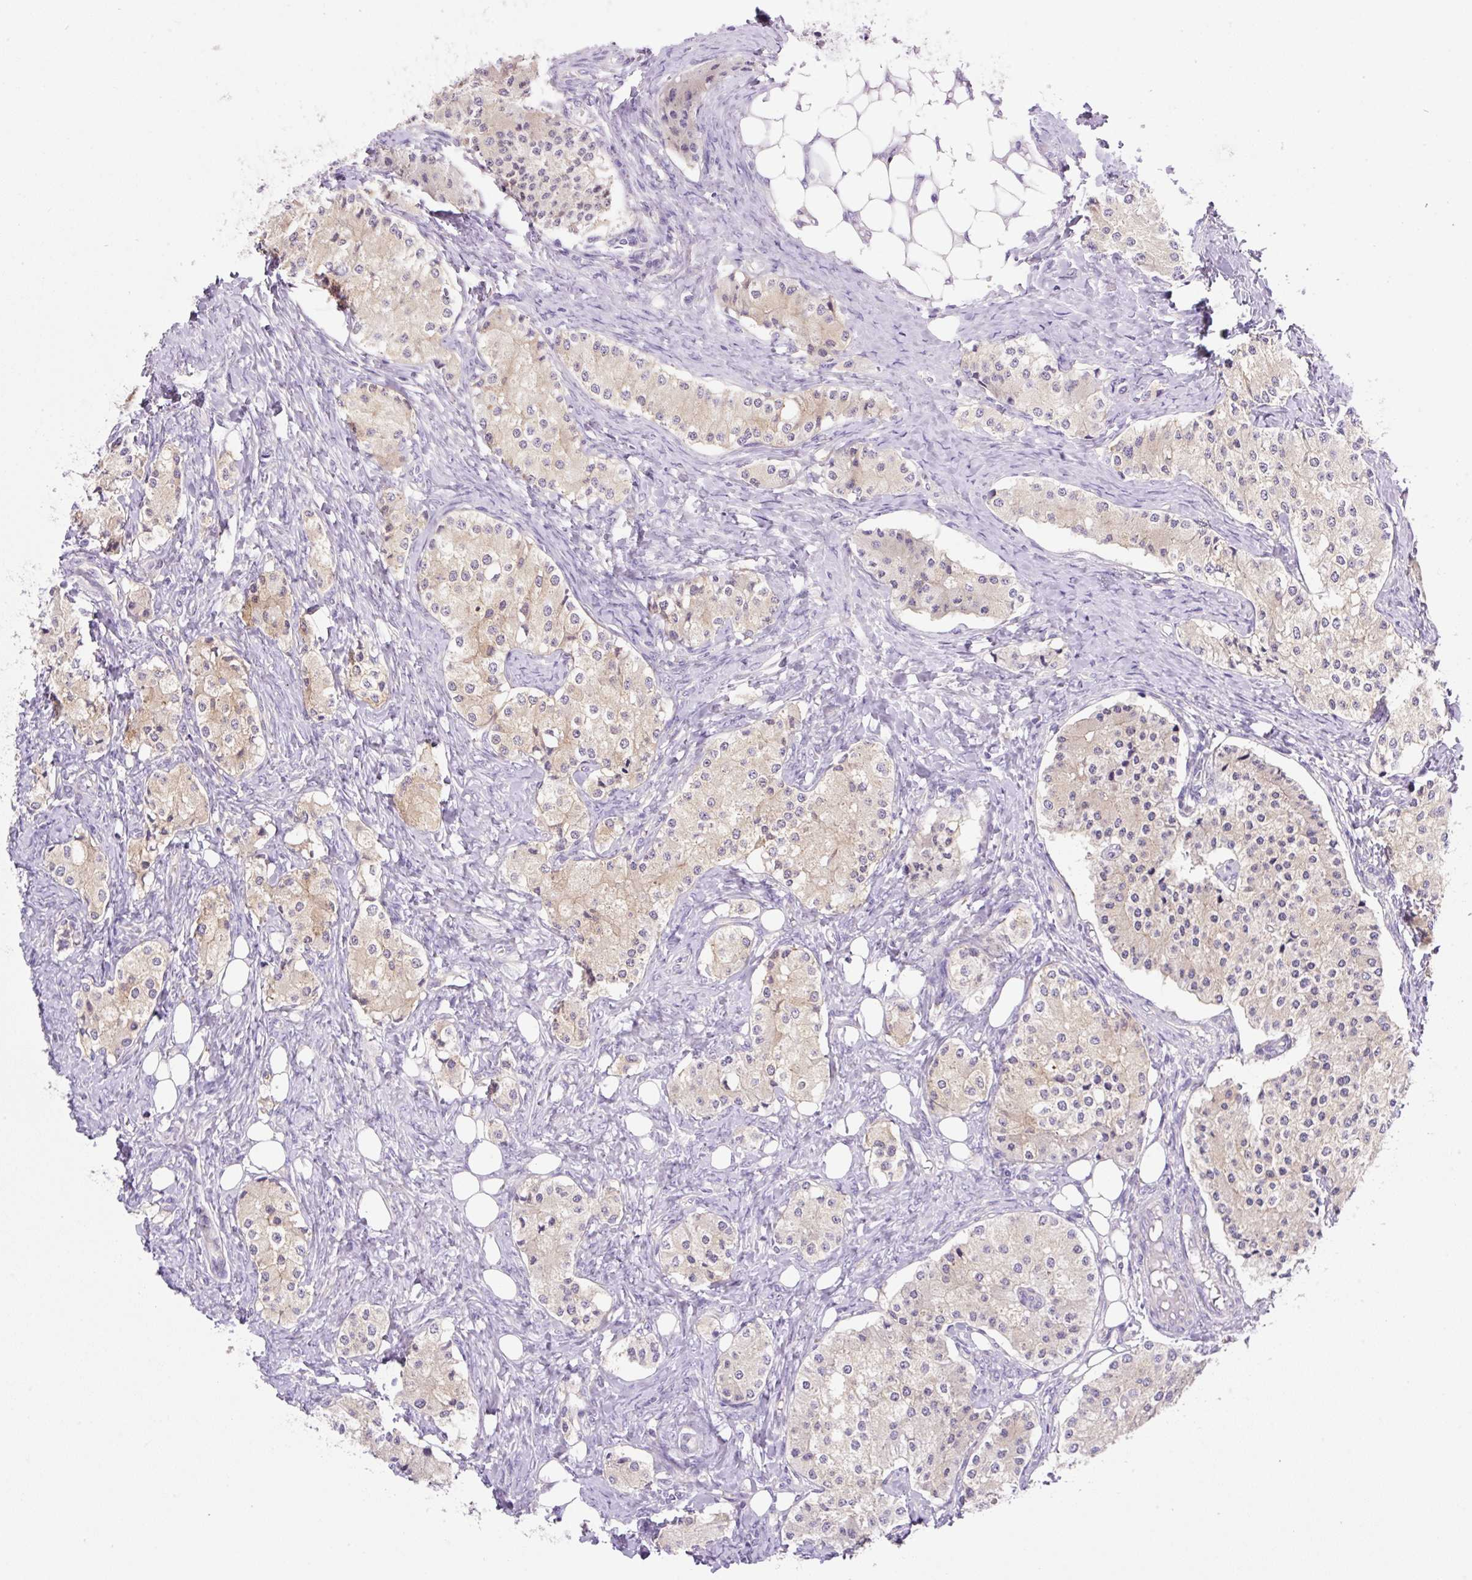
{"staining": {"intensity": "weak", "quantity": "<25%", "location": "cytoplasmic/membranous"}, "tissue": "carcinoid", "cell_type": "Tumor cells", "image_type": "cancer", "snomed": [{"axis": "morphology", "description": "Carcinoid, malignant, NOS"}, {"axis": "topography", "description": "Colon"}], "caption": "Protein analysis of carcinoid displays no significant staining in tumor cells. Brightfield microscopy of immunohistochemistry stained with DAB (brown) and hematoxylin (blue), captured at high magnification.", "gene": "CAMK2B", "patient": {"sex": "female", "age": 52}}